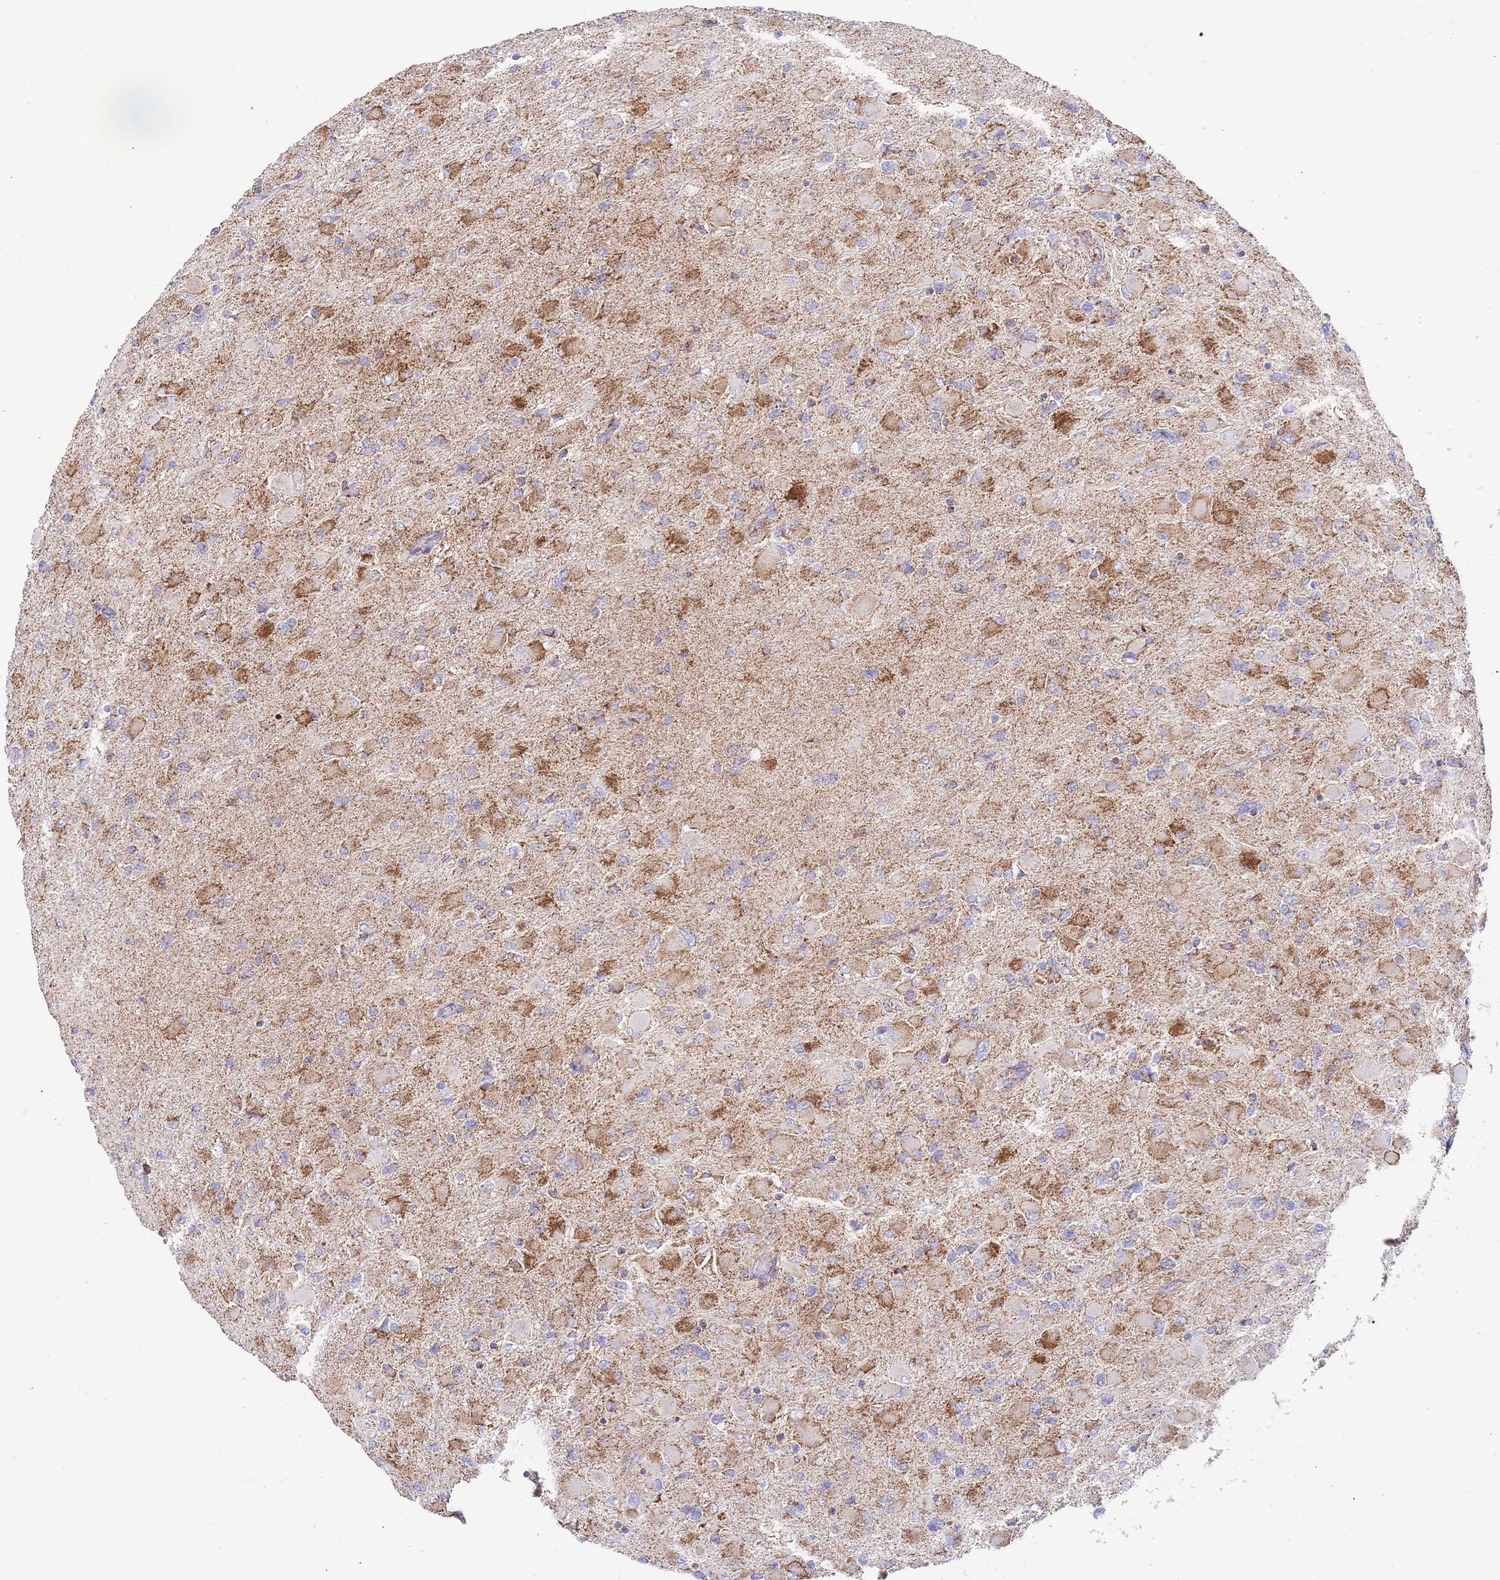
{"staining": {"intensity": "moderate", "quantity": "25%-75%", "location": "cytoplasmic/membranous"}, "tissue": "glioma", "cell_type": "Tumor cells", "image_type": "cancer", "snomed": [{"axis": "morphology", "description": "Glioma, malignant, High grade"}, {"axis": "topography", "description": "Cerebral cortex"}], "caption": "Moderate cytoplasmic/membranous positivity is present in about 25%-75% of tumor cells in glioma.", "gene": "GSTM1", "patient": {"sex": "female", "age": 36}}